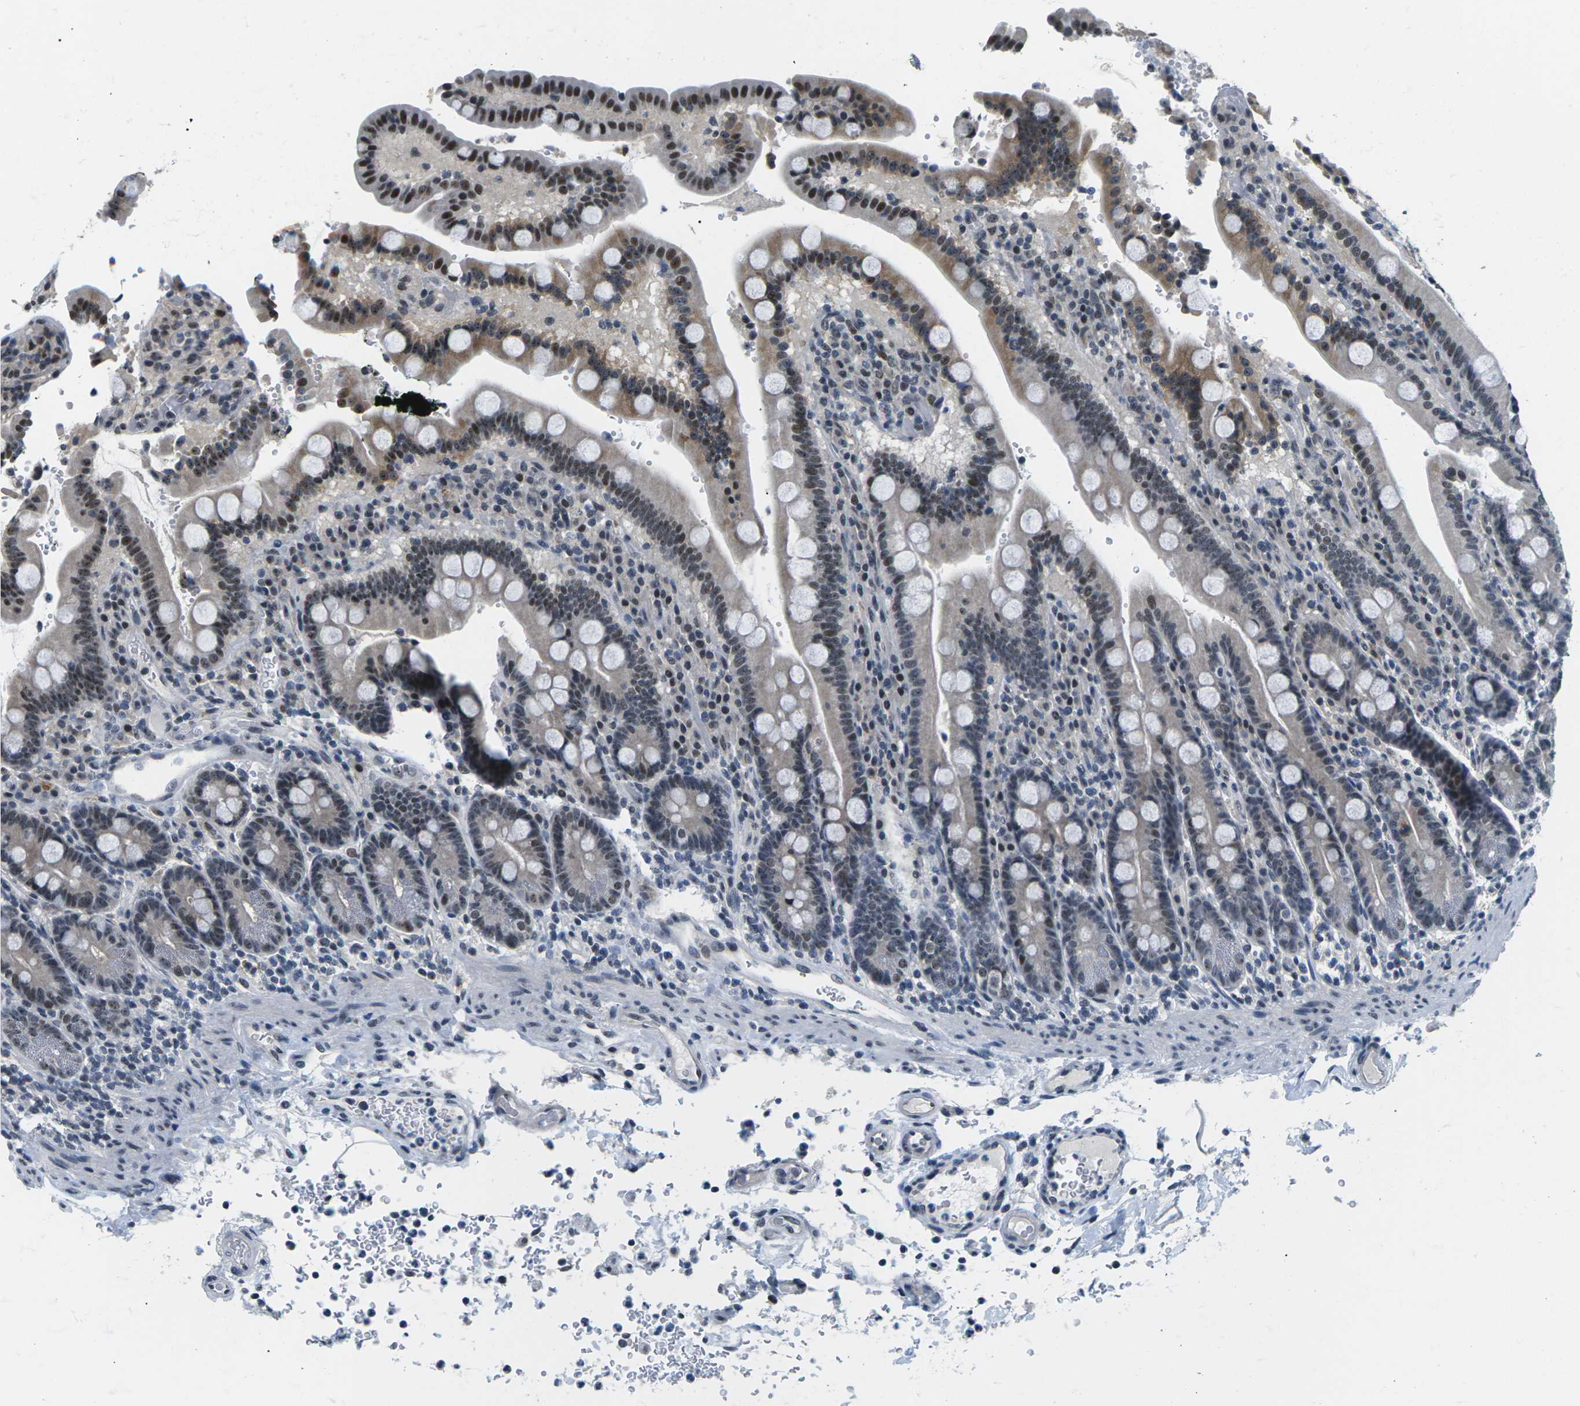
{"staining": {"intensity": "moderate", "quantity": "25%-75%", "location": "cytoplasmic/membranous,nuclear"}, "tissue": "duodenum", "cell_type": "Glandular cells", "image_type": "normal", "snomed": [{"axis": "morphology", "description": "Normal tissue, NOS"}, {"axis": "topography", "description": "Small intestine, NOS"}], "caption": "Immunohistochemistry (IHC) (DAB (3,3'-diaminobenzidine)) staining of unremarkable duodenum reveals moderate cytoplasmic/membranous,nuclear protein positivity in approximately 25%-75% of glandular cells.", "gene": "NSRP1", "patient": {"sex": "female", "age": 71}}